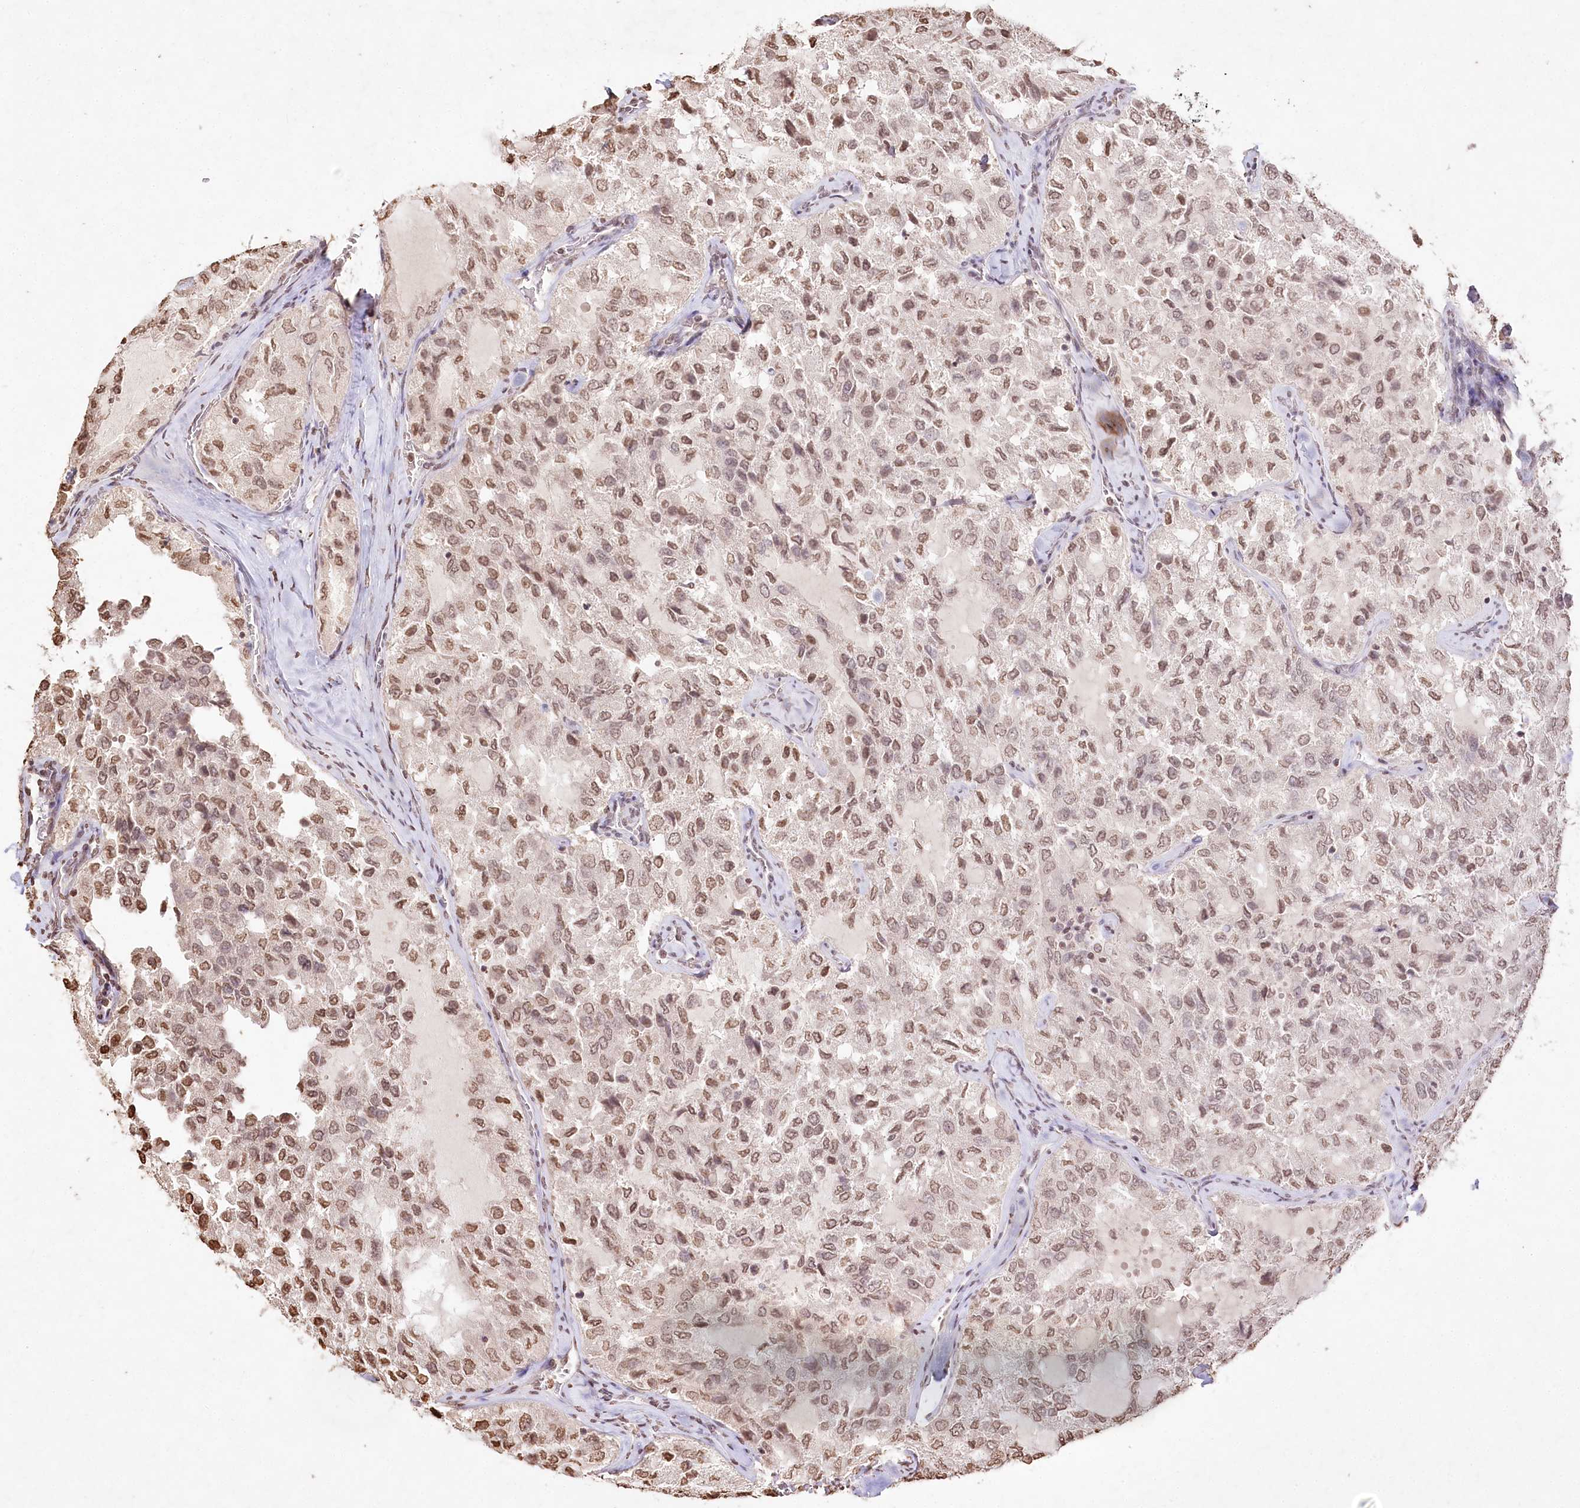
{"staining": {"intensity": "moderate", "quantity": ">75%", "location": "nuclear"}, "tissue": "thyroid cancer", "cell_type": "Tumor cells", "image_type": "cancer", "snomed": [{"axis": "morphology", "description": "Follicular adenoma carcinoma, NOS"}, {"axis": "topography", "description": "Thyroid gland"}], "caption": "A high-resolution micrograph shows immunohistochemistry (IHC) staining of thyroid follicular adenoma carcinoma, which demonstrates moderate nuclear positivity in approximately >75% of tumor cells.", "gene": "DMXL1", "patient": {"sex": "male", "age": 75}}